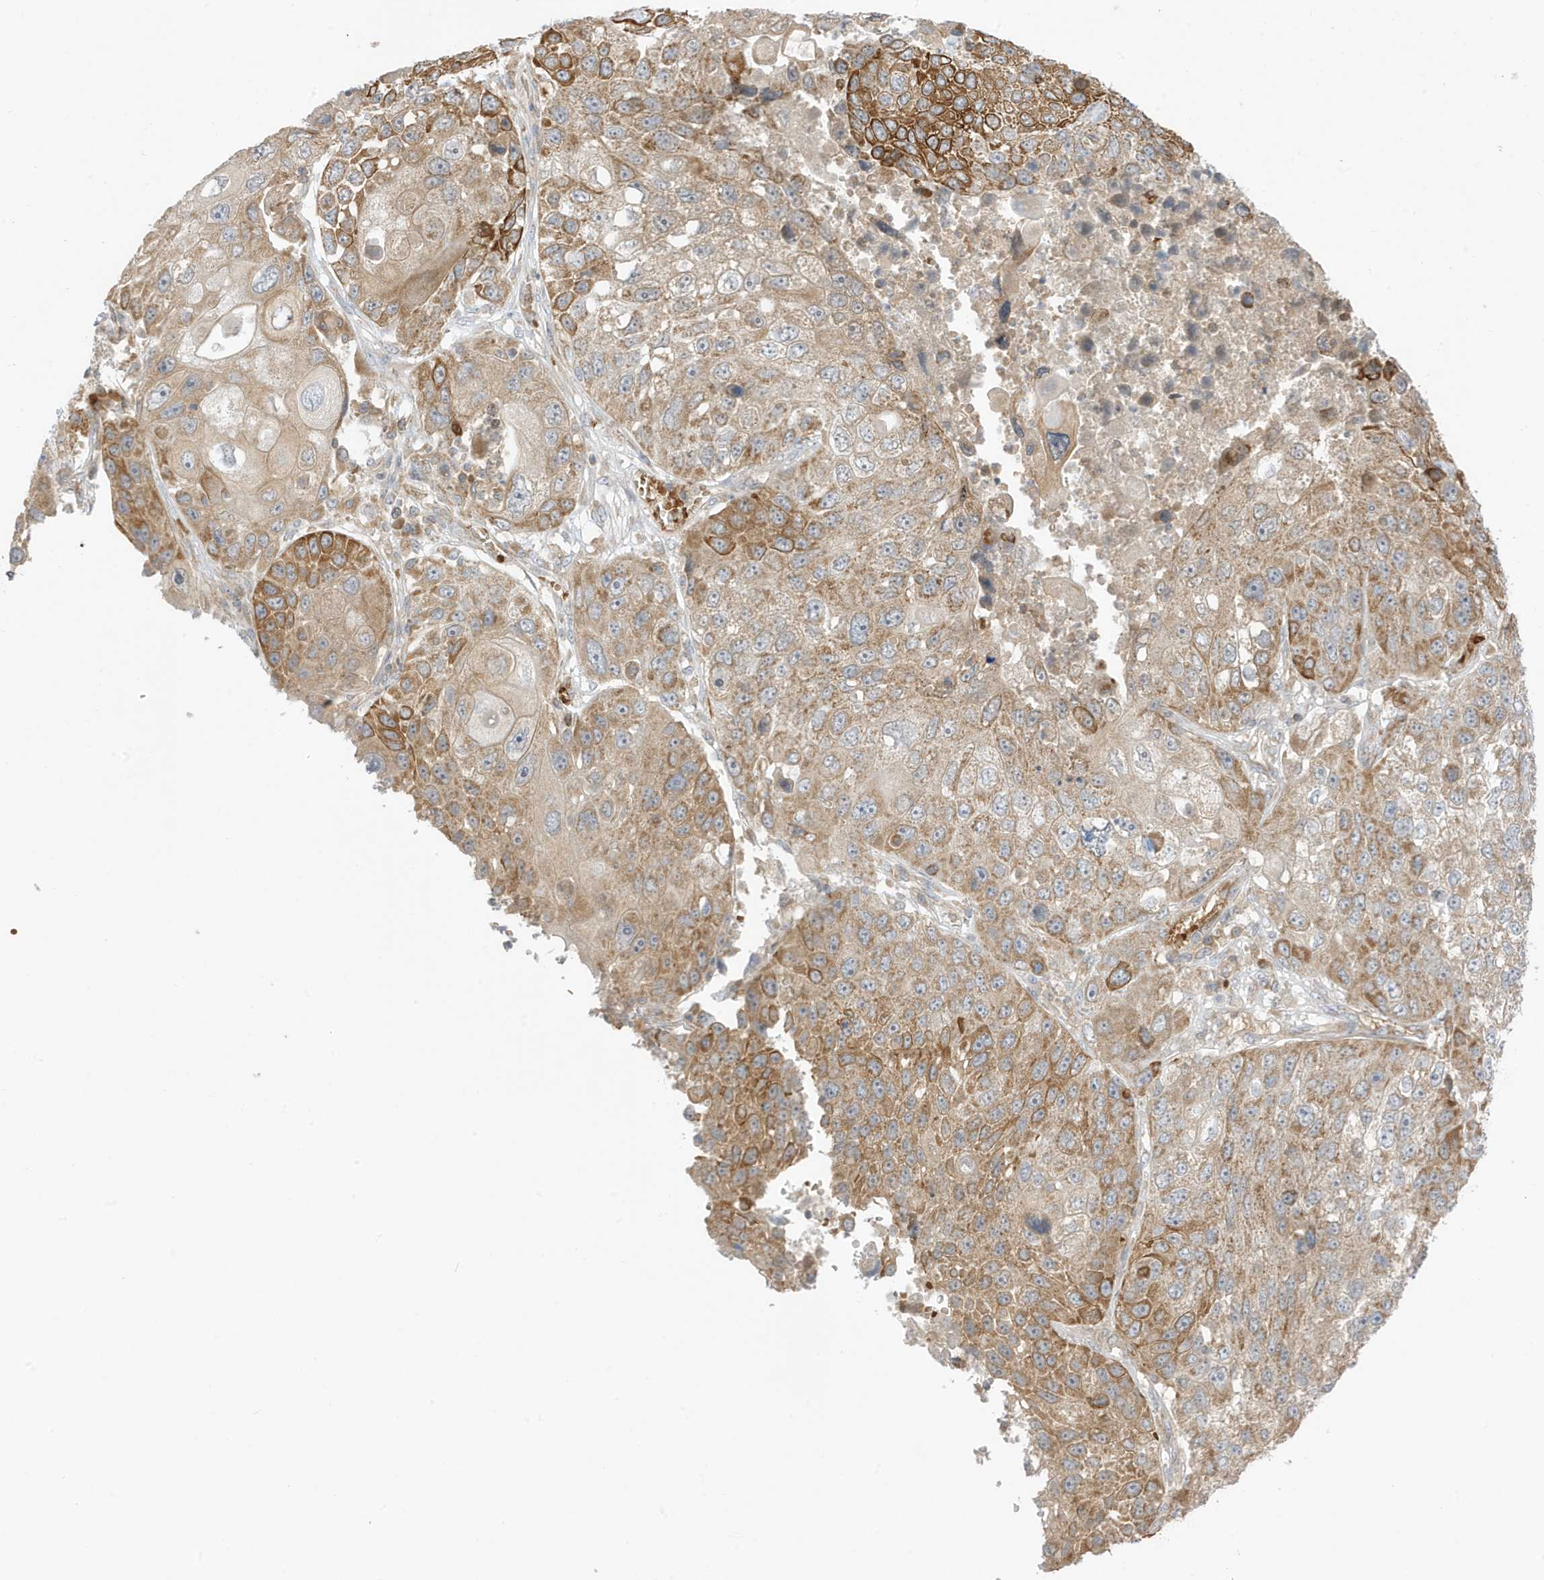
{"staining": {"intensity": "moderate", "quantity": ">75%", "location": "cytoplasmic/membranous"}, "tissue": "lung cancer", "cell_type": "Tumor cells", "image_type": "cancer", "snomed": [{"axis": "morphology", "description": "Squamous cell carcinoma, NOS"}, {"axis": "topography", "description": "Lung"}], "caption": "Lung cancer (squamous cell carcinoma) tissue displays moderate cytoplasmic/membranous expression in approximately >75% of tumor cells, visualized by immunohistochemistry.", "gene": "NPPC", "patient": {"sex": "male", "age": 61}}